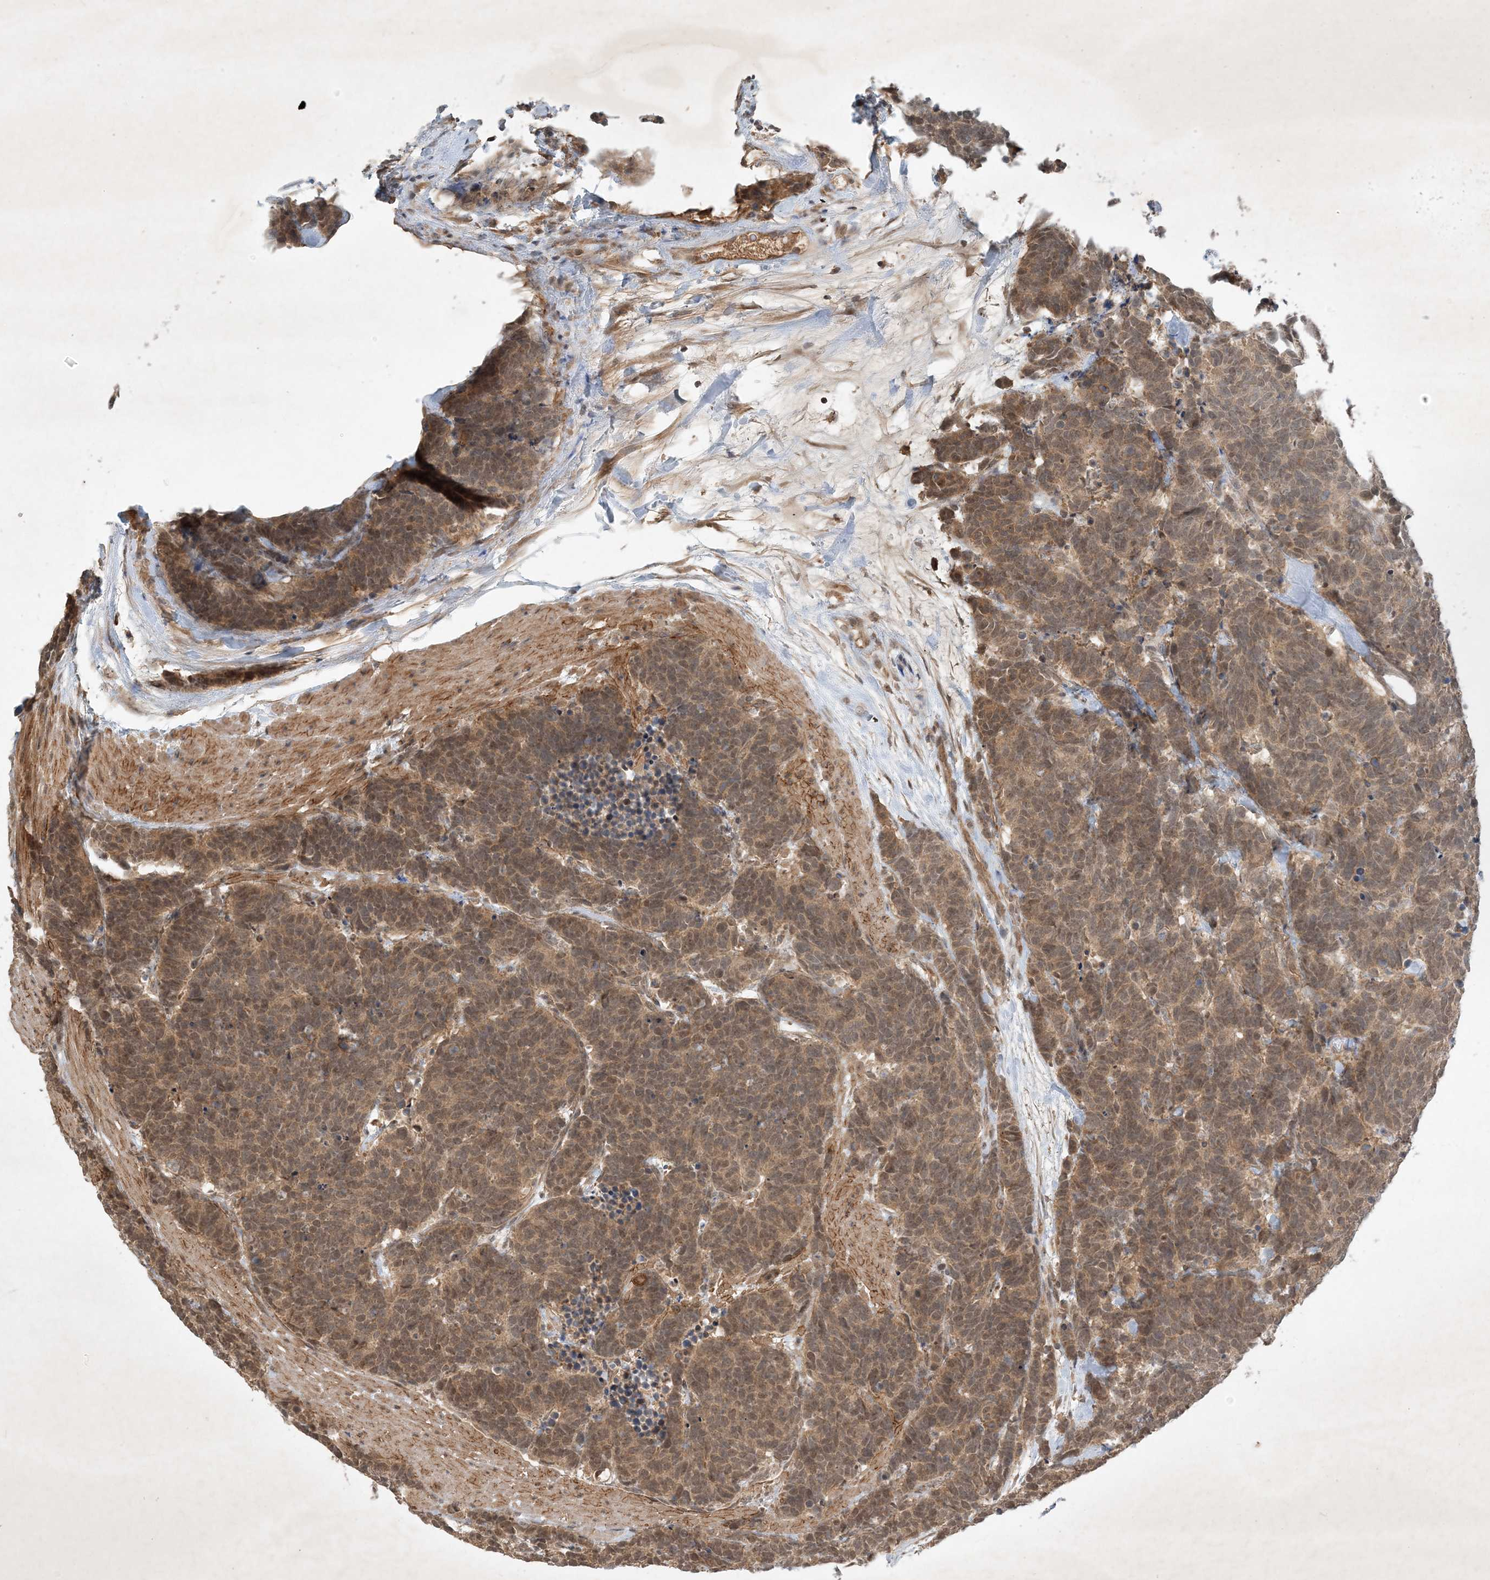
{"staining": {"intensity": "moderate", "quantity": "25%-75%", "location": "cytoplasmic/membranous"}, "tissue": "carcinoid", "cell_type": "Tumor cells", "image_type": "cancer", "snomed": [{"axis": "morphology", "description": "Carcinoma, NOS"}, {"axis": "morphology", "description": "Carcinoid, malignant, NOS"}, {"axis": "topography", "description": "Urinary bladder"}], "caption": "This is a histology image of immunohistochemistry staining of malignant carcinoid, which shows moderate expression in the cytoplasmic/membranous of tumor cells.", "gene": "ZCCHC4", "patient": {"sex": "male", "age": 57}}